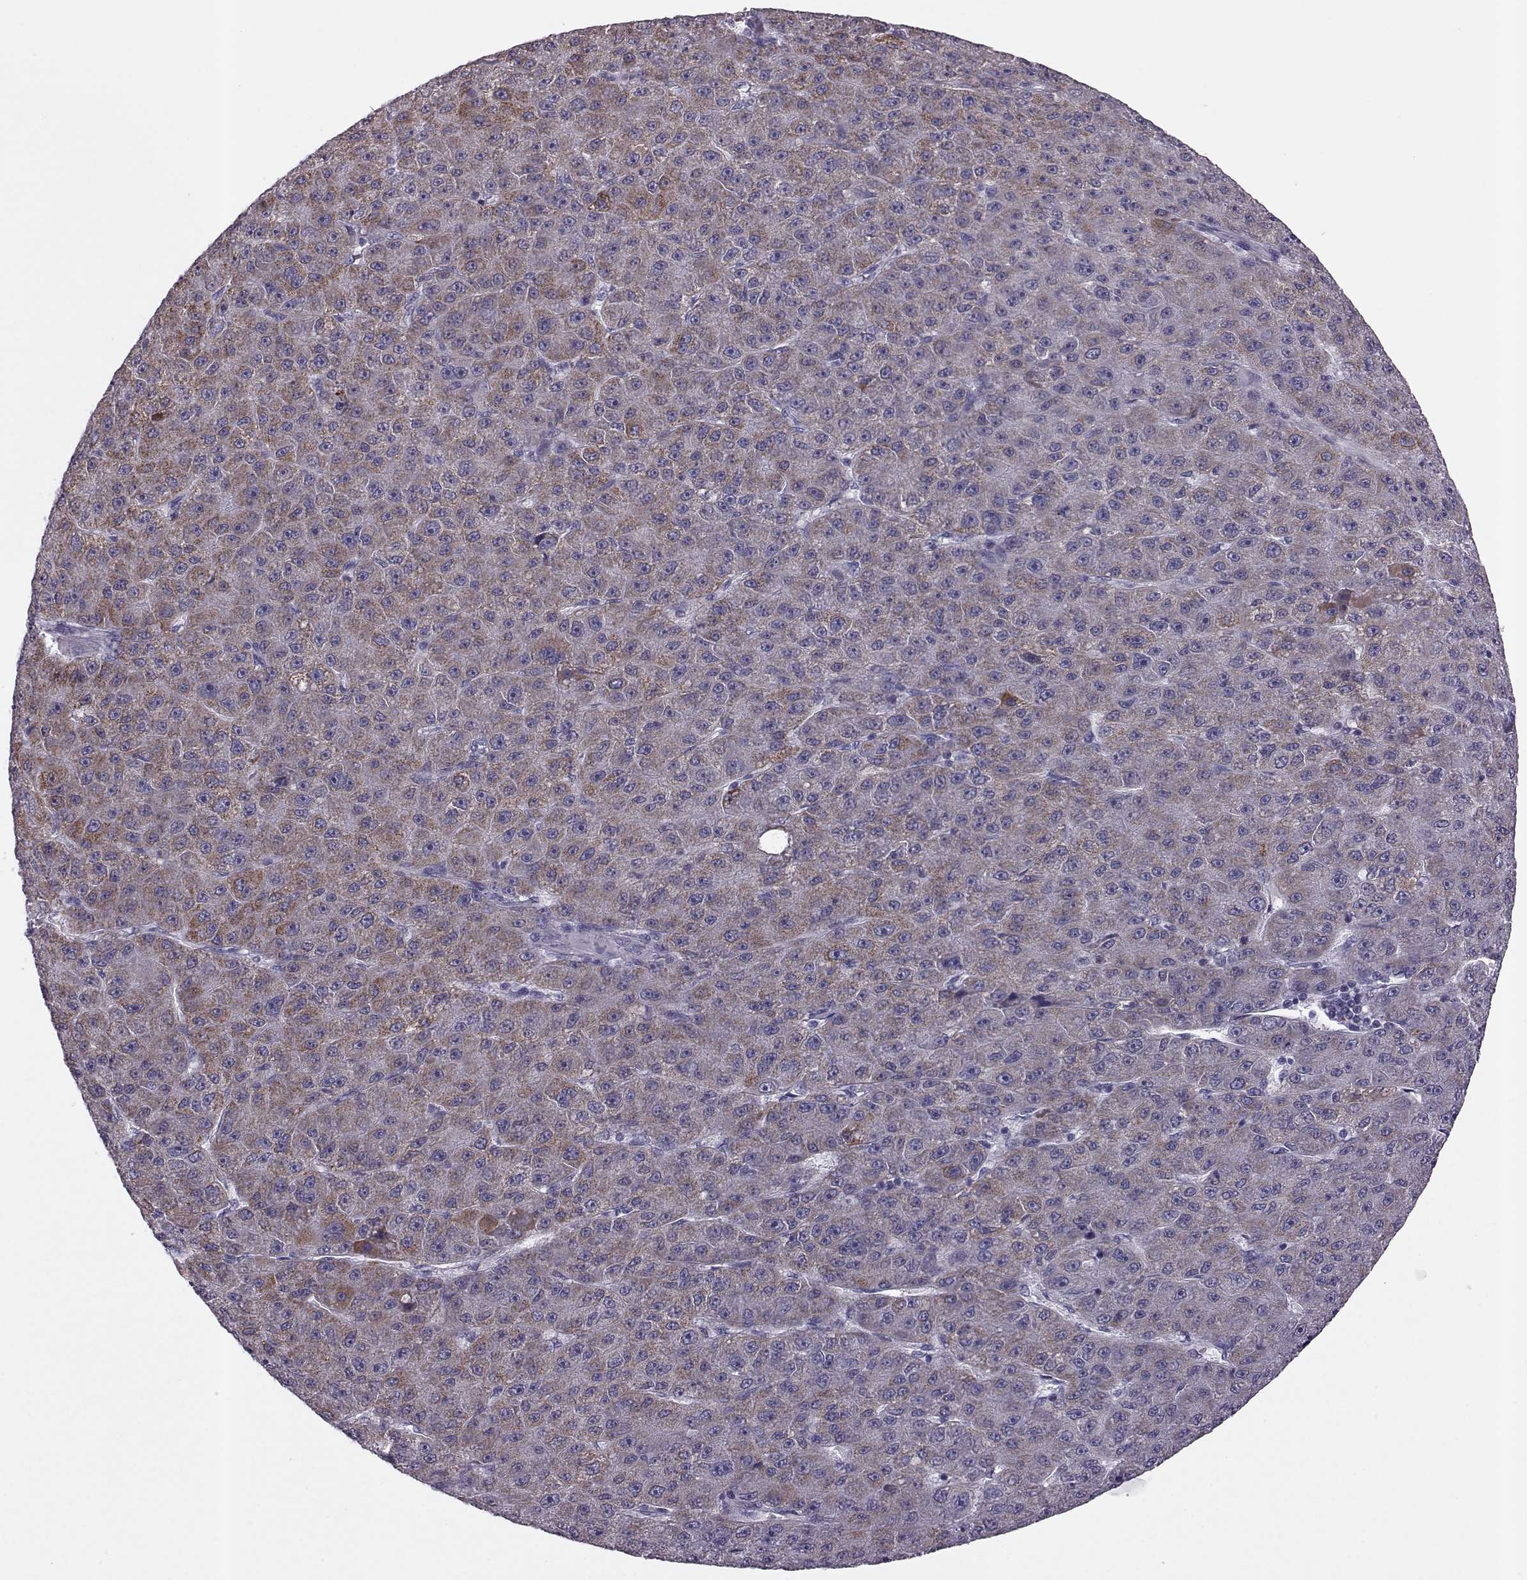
{"staining": {"intensity": "moderate", "quantity": ">75%", "location": "cytoplasmic/membranous"}, "tissue": "liver cancer", "cell_type": "Tumor cells", "image_type": "cancer", "snomed": [{"axis": "morphology", "description": "Carcinoma, Hepatocellular, NOS"}, {"axis": "topography", "description": "Liver"}], "caption": "This is a histology image of IHC staining of liver hepatocellular carcinoma, which shows moderate positivity in the cytoplasmic/membranous of tumor cells.", "gene": "RIMS2", "patient": {"sex": "male", "age": 67}}